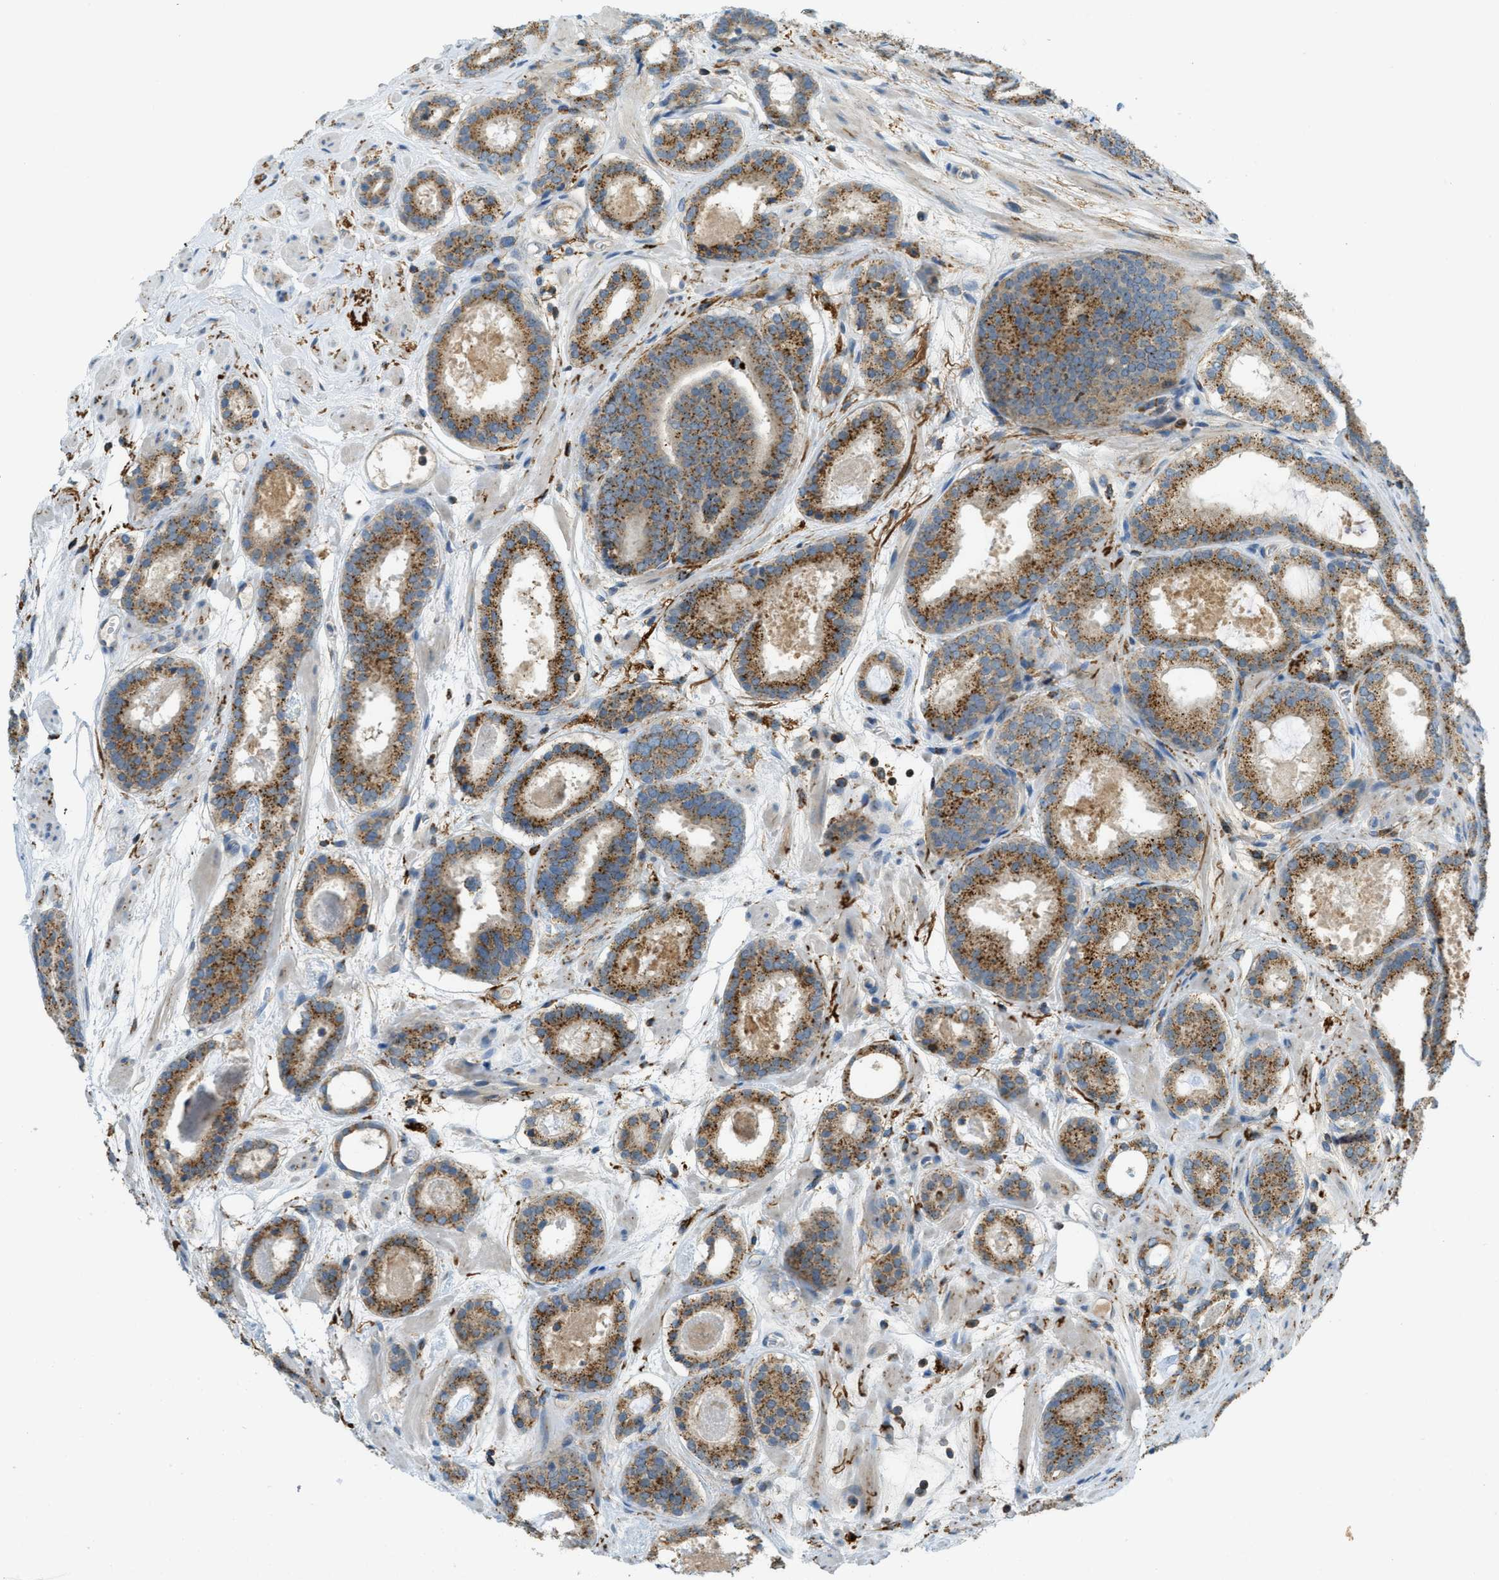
{"staining": {"intensity": "moderate", "quantity": ">75%", "location": "cytoplasmic/membranous"}, "tissue": "prostate cancer", "cell_type": "Tumor cells", "image_type": "cancer", "snomed": [{"axis": "morphology", "description": "Adenocarcinoma, Low grade"}, {"axis": "topography", "description": "Prostate"}], "caption": "Prostate low-grade adenocarcinoma was stained to show a protein in brown. There is medium levels of moderate cytoplasmic/membranous staining in approximately >75% of tumor cells.", "gene": "PLBD2", "patient": {"sex": "male", "age": 69}}